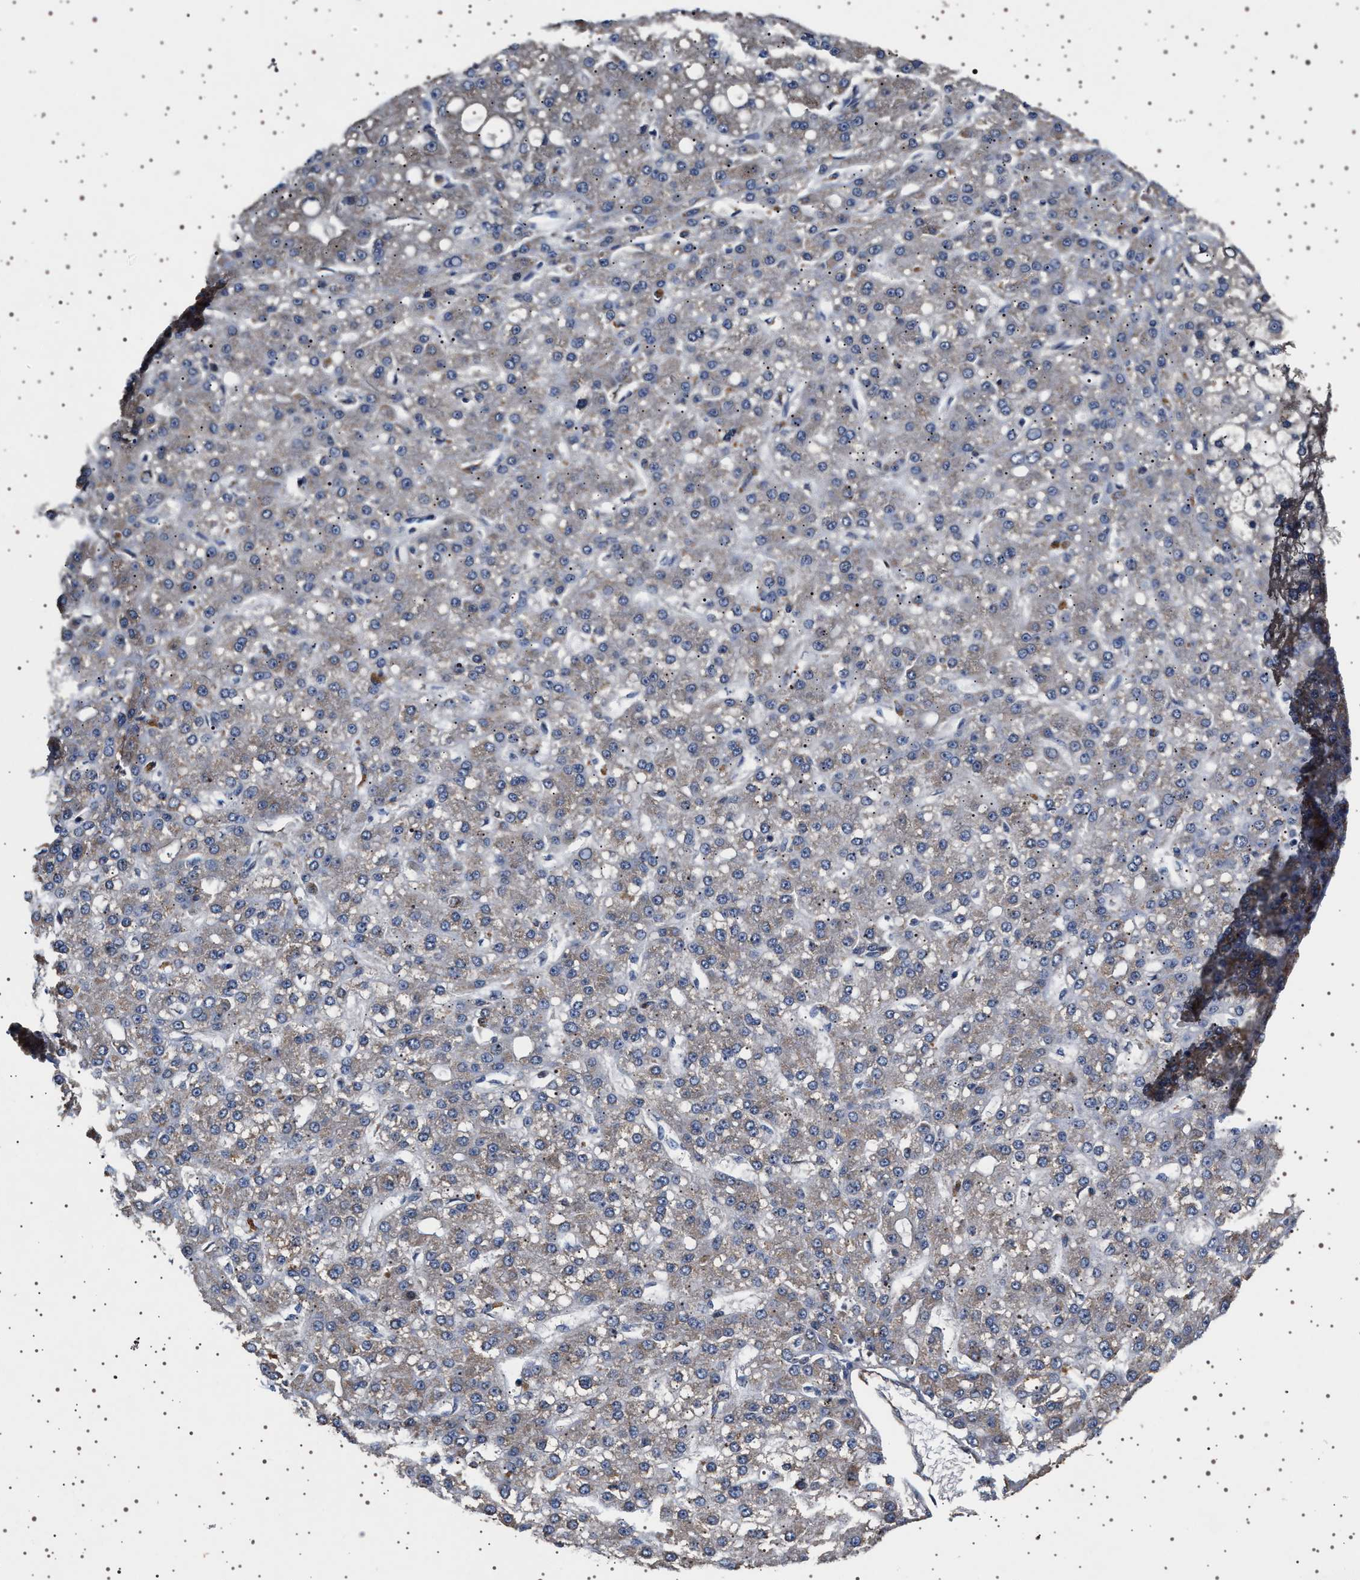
{"staining": {"intensity": "weak", "quantity": "<25%", "location": "cytoplasmic/membranous"}, "tissue": "liver cancer", "cell_type": "Tumor cells", "image_type": "cancer", "snomed": [{"axis": "morphology", "description": "Carcinoma, Hepatocellular, NOS"}, {"axis": "topography", "description": "Liver"}], "caption": "Tumor cells are negative for protein expression in human hepatocellular carcinoma (liver). (IHC, brightfield microscopy, high magnification).", "gene": "TRUB2", "patient": {"sex": "male", "age": 67}}